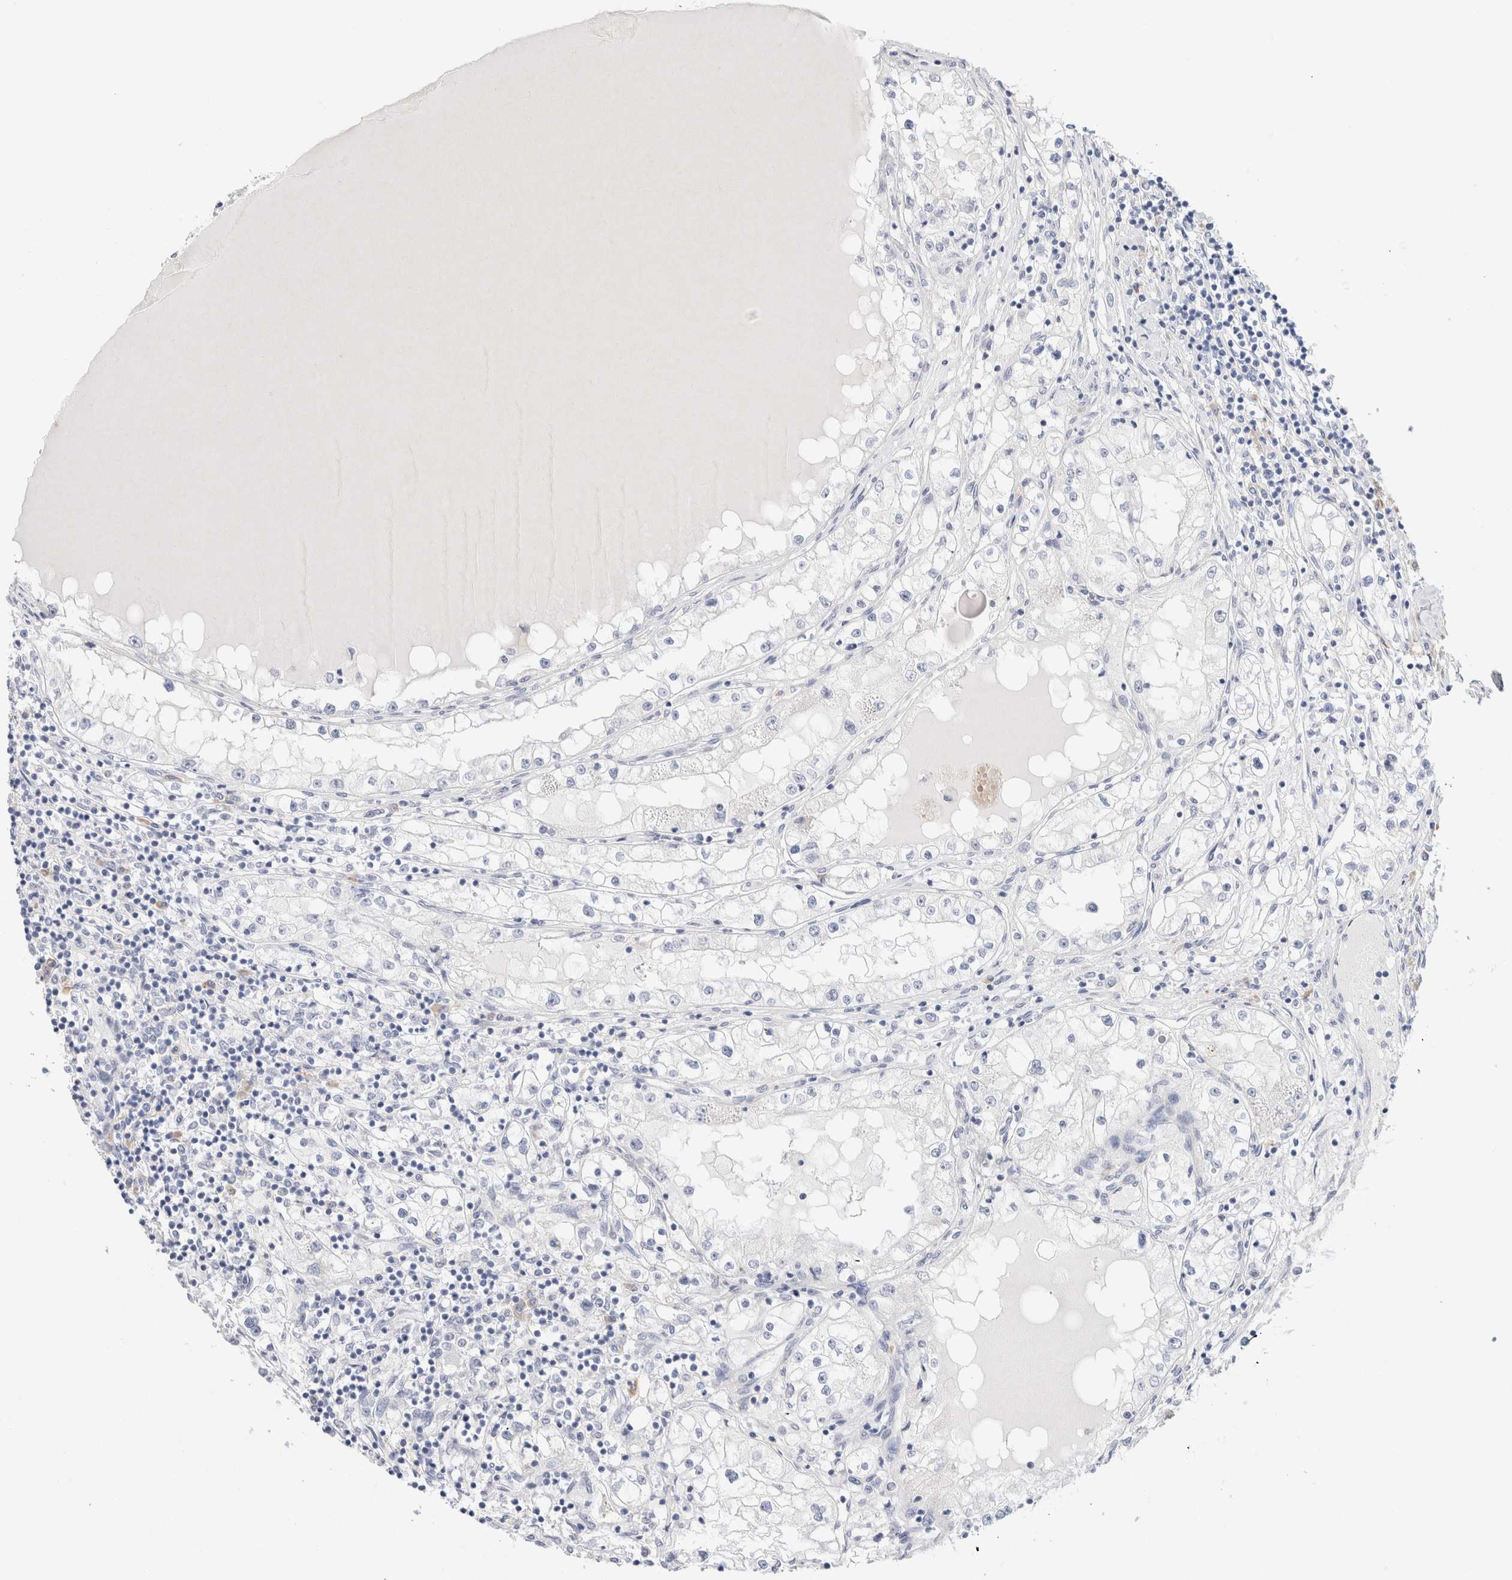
{"staining": {"intensity": "negative", "quantity": "none", "location": "none"}, "tissue": "renal cancer", "cell_type": "Tumor cells", "image_type": "cancer", "snomed": [{"axis": "morphology", "description": "Adenocarcinoma, NOS"}, {"axis": "topography", "description": "Kidney"}], "caption": "Immunohistochemical staining of human renal cancer reveals no significant positivity in tumor cells.", "gene": "GADD45G", "patient": {"sex": "male", "age": 68}}